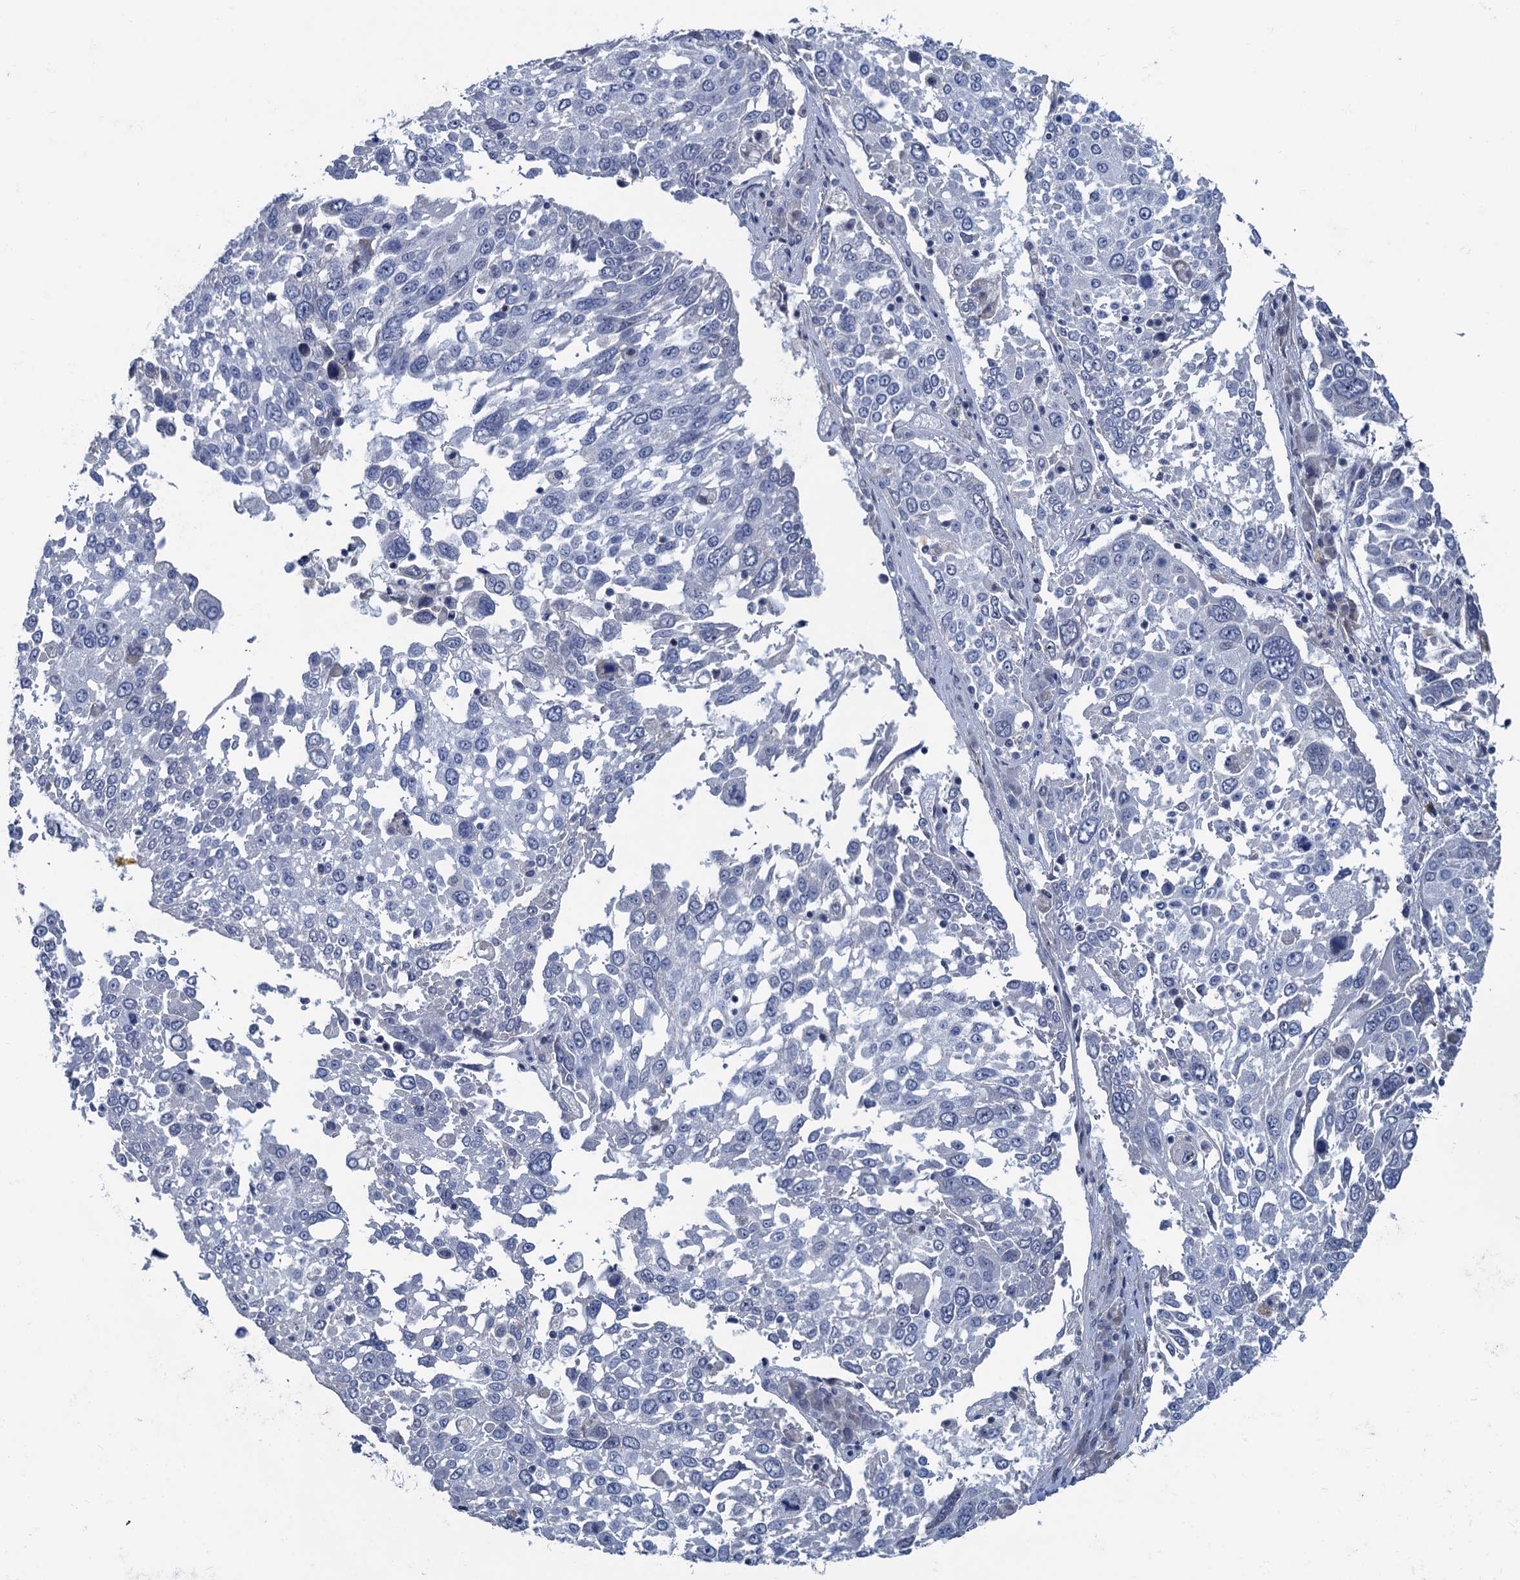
{"staining": {"intensity": "negative", "quantity": "none", "location": "none"}, "tissue": "lung cancer", "cell_type": "Tumor cells", "image_type": "cancer", "snomed": [{"axis": "morphology", "description": "Squamous cell carcinoma, NOS"}, {"axis": "topography", "description": "Lung"}], "caption": "High magnification brightfield microscopy of lung cancer stained with DAB (brown) and counterstained with hematoxylin (blue): tumor cells show no significant positivity. (DAB IHC with hematoxylin counter stain).", "gene": "ESYT3", "patient": {"sex": "male", "age": 65}}